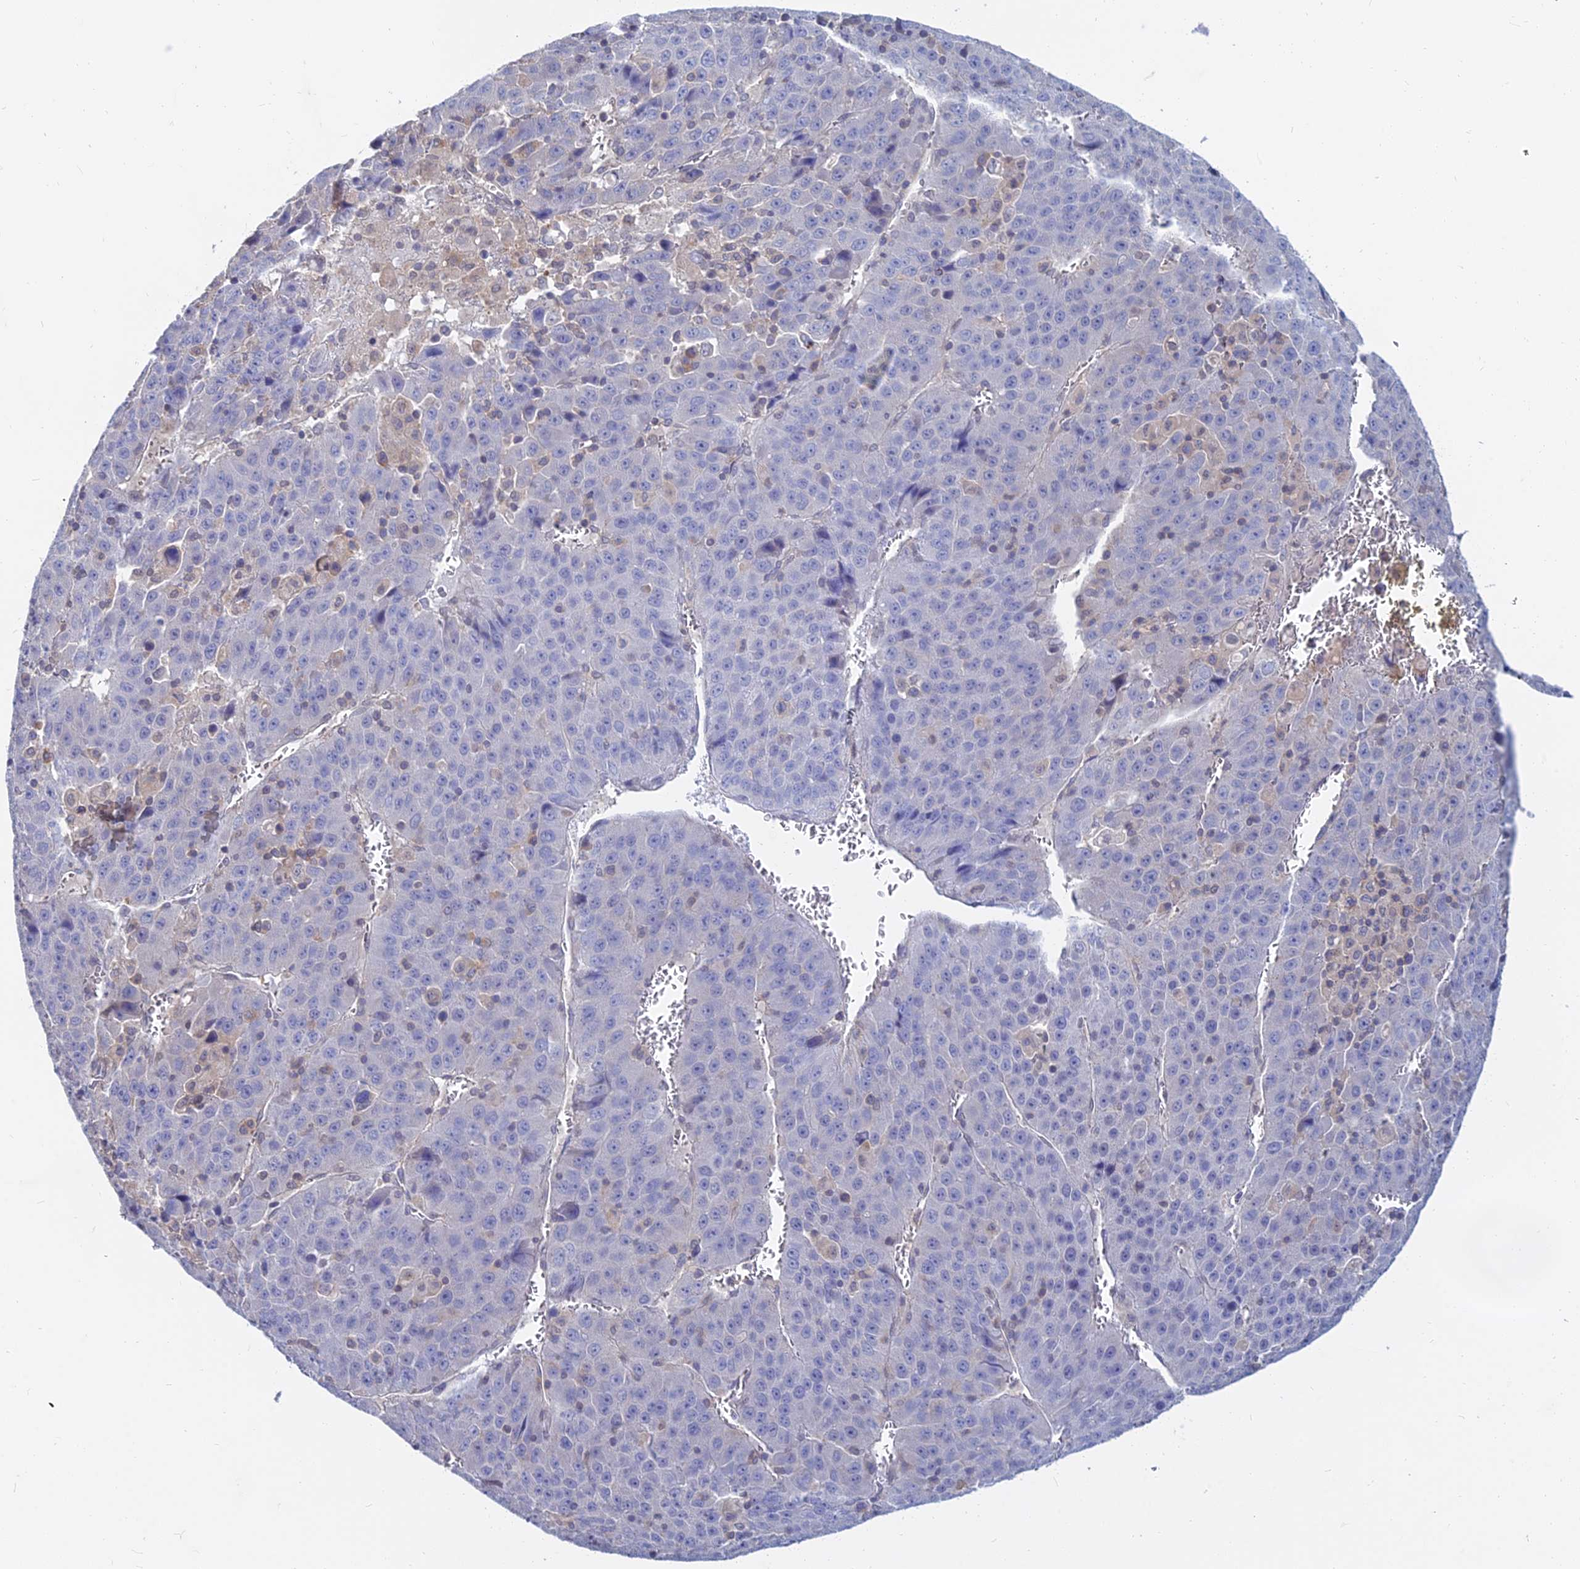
{"staining": {"intensity": "negative", "quantity": "none", "location": "none"}, "tissue": "liver cancer", "cell_type": "Tumor cells", "image_type": "cancer", "snomed": [{"axis": "morphology", "description": "Carcinoma, Hepatocellular, NOS"}, {"axis": "topography", "description": "Liver"}], "caption": "Tumor cells are negative for brown protein staining in hepatocellular carcinoma (liver).", "gene": "B3GALT4", "patient": {"sex": "female", "age": 53}}